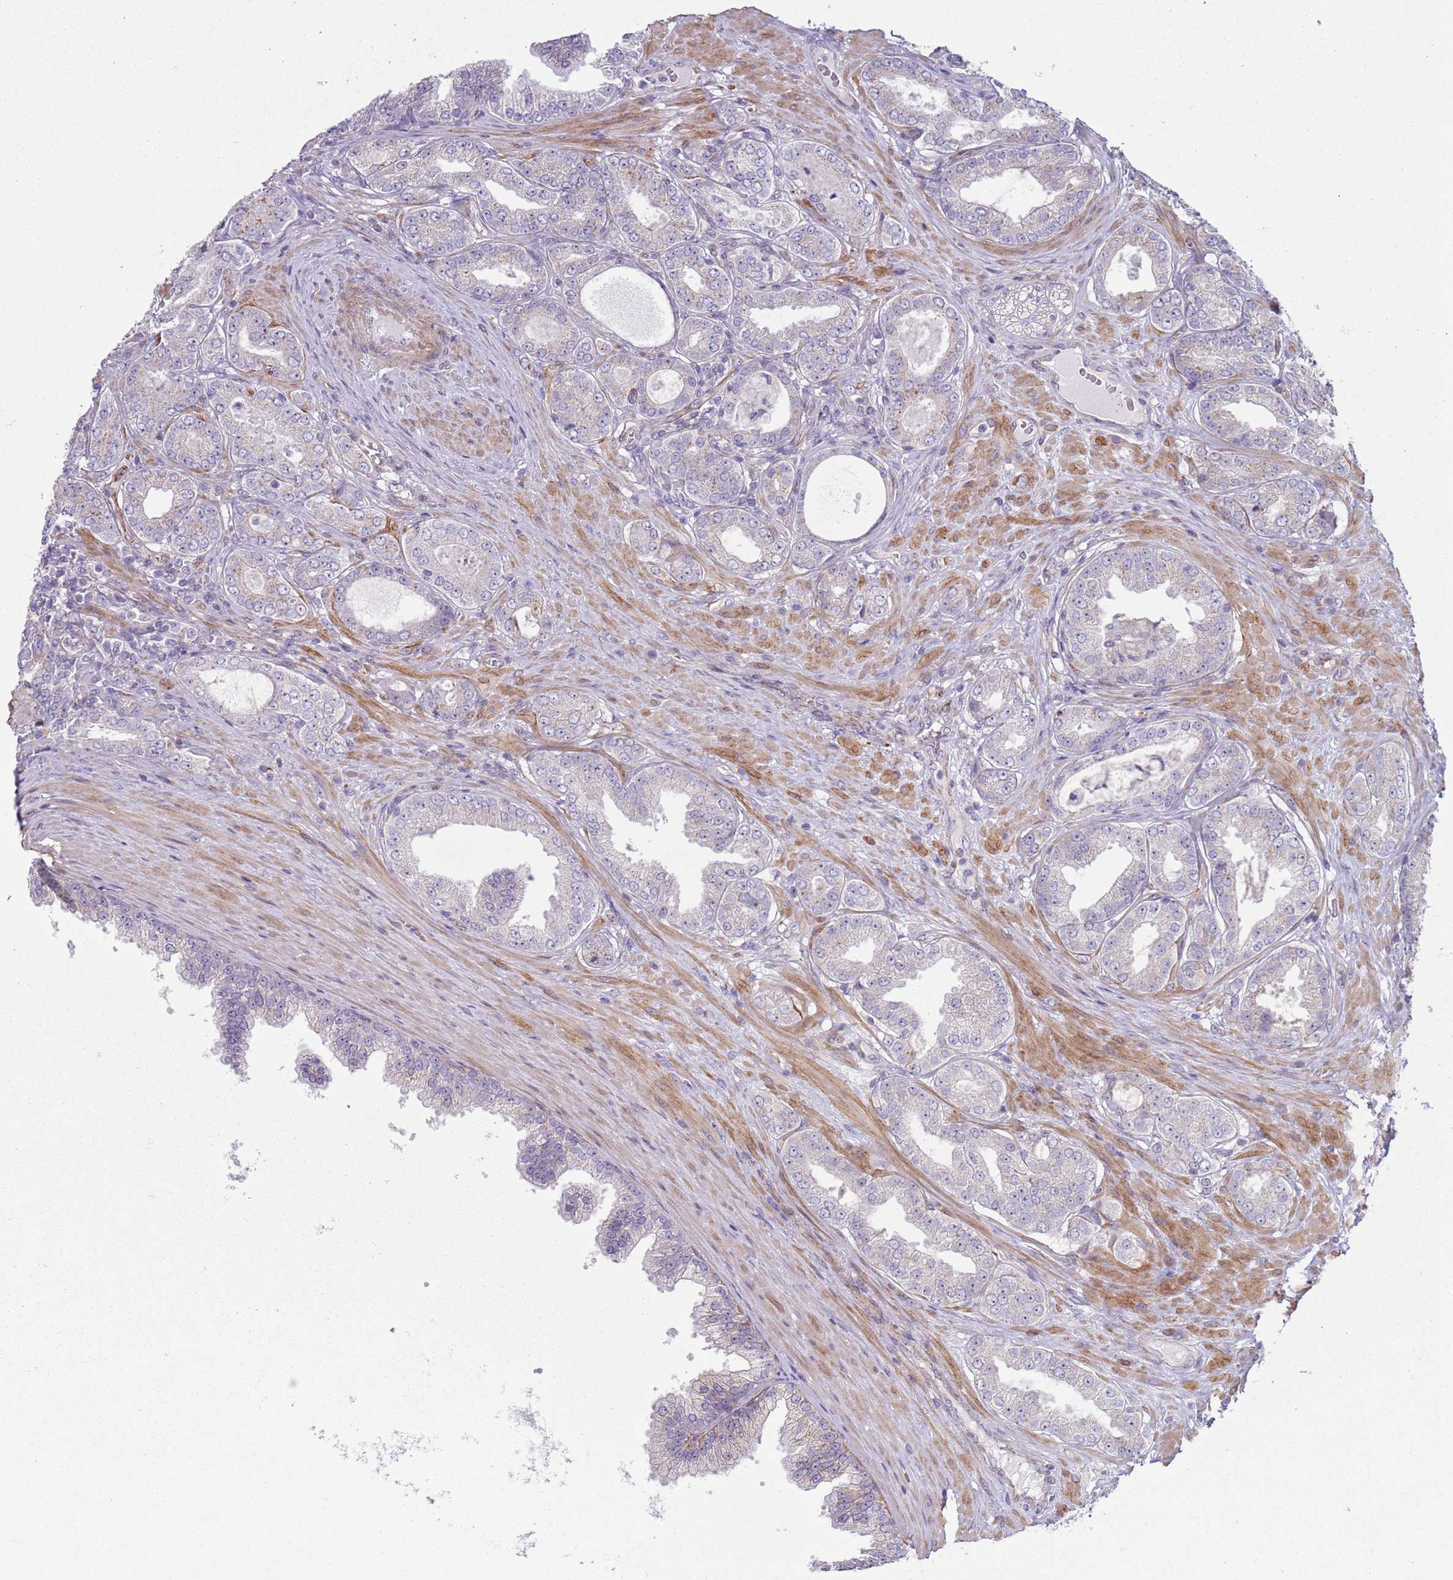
{"staining": {"intensity": "negative", "quantity": "none", "location": "none"}, "tissue": "prostate cancer", "cell_type": "Tumor cells", "image_type": "cancer", "snomed": [{"axis": "morphology", "description": "Adenocarcinoma, Low grade"}, {"axis": "topography", "description": "Prostate"}], "caption": "Tumor cells show no significant positivity in low-grade adenocarcinoma (prostate).", "gene": "HEATR1", "patient": {"sex": "male", "age": 63}}